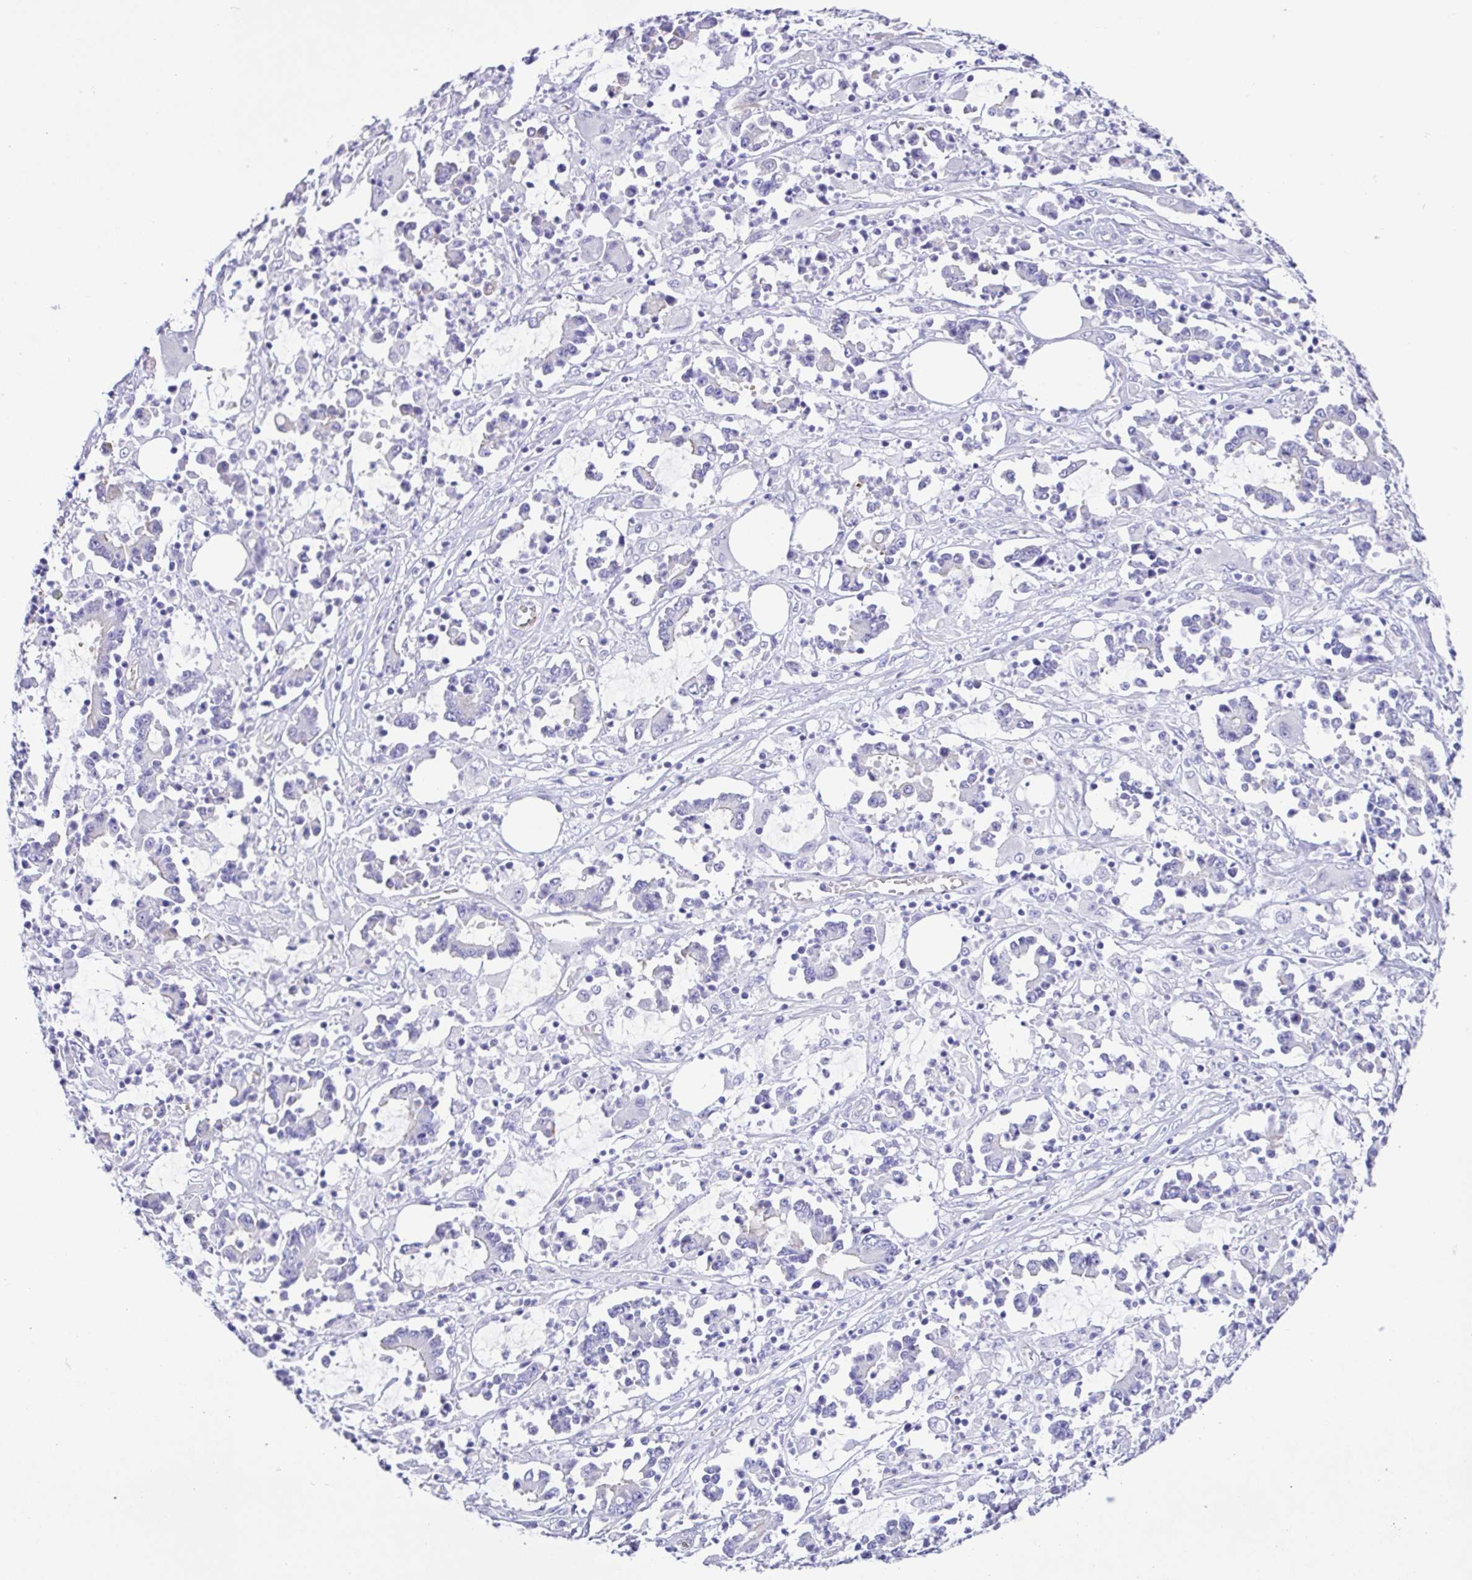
{"staining": {"intensity": "negative", "quantity": "none", "location": "none"}, "tissue": "stomach cancer", "cell_type": "Tumor cells", "image_type": "cancer", "snomed": [{"axis": "morphology", "description": "Adenocarcinoma, NOS"}, {"axis": "topography", "description": "Stomach, upper"}], "caption": "Stomach cancer (adenocarcinoma) was stained to show a protein in brown. There is no significant expression in tumor cells.", "gene": "CYP11A1", "patient": {"sex": "male", "age": 68}}